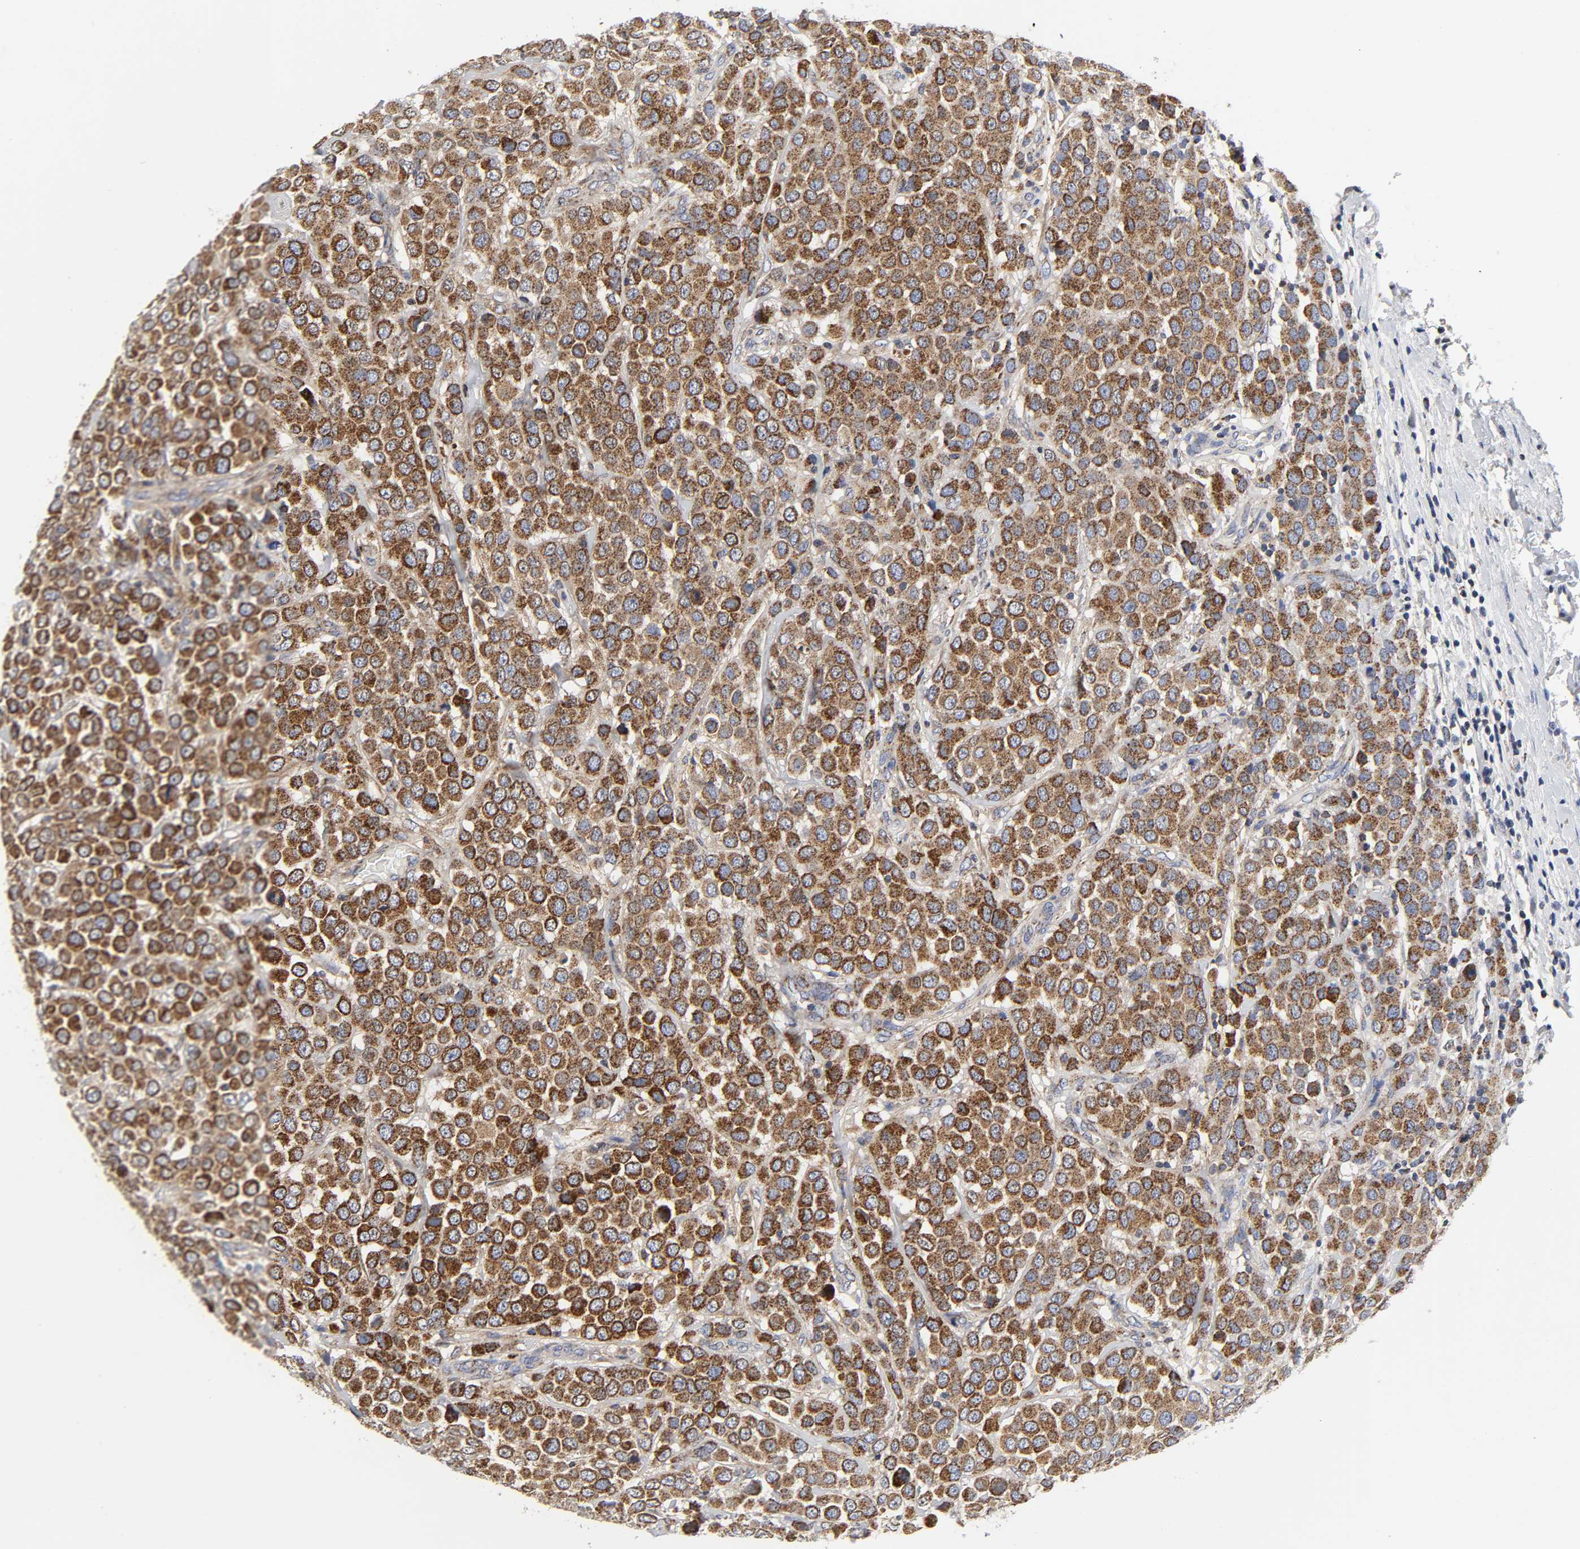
{"staining": {"intensity": "strong", "quantity": ">75%", "location": "cytoplasmic/membranous"}, "tissue": "breast cancer", "cell_type": "Tumor cells", "image_type": "cancer", "snomed": [{"axis": "morphology", "description": "Duct carcinoma"}, {"axis": "topography", "description": "Breast"}], "caption": "Breast cancer (invasive ductal carcinoma) stained with a protein marker displays strong staining in tumor cells.", "gene": "AOPEP", "patient": {"sex": "female", "age": 61}}